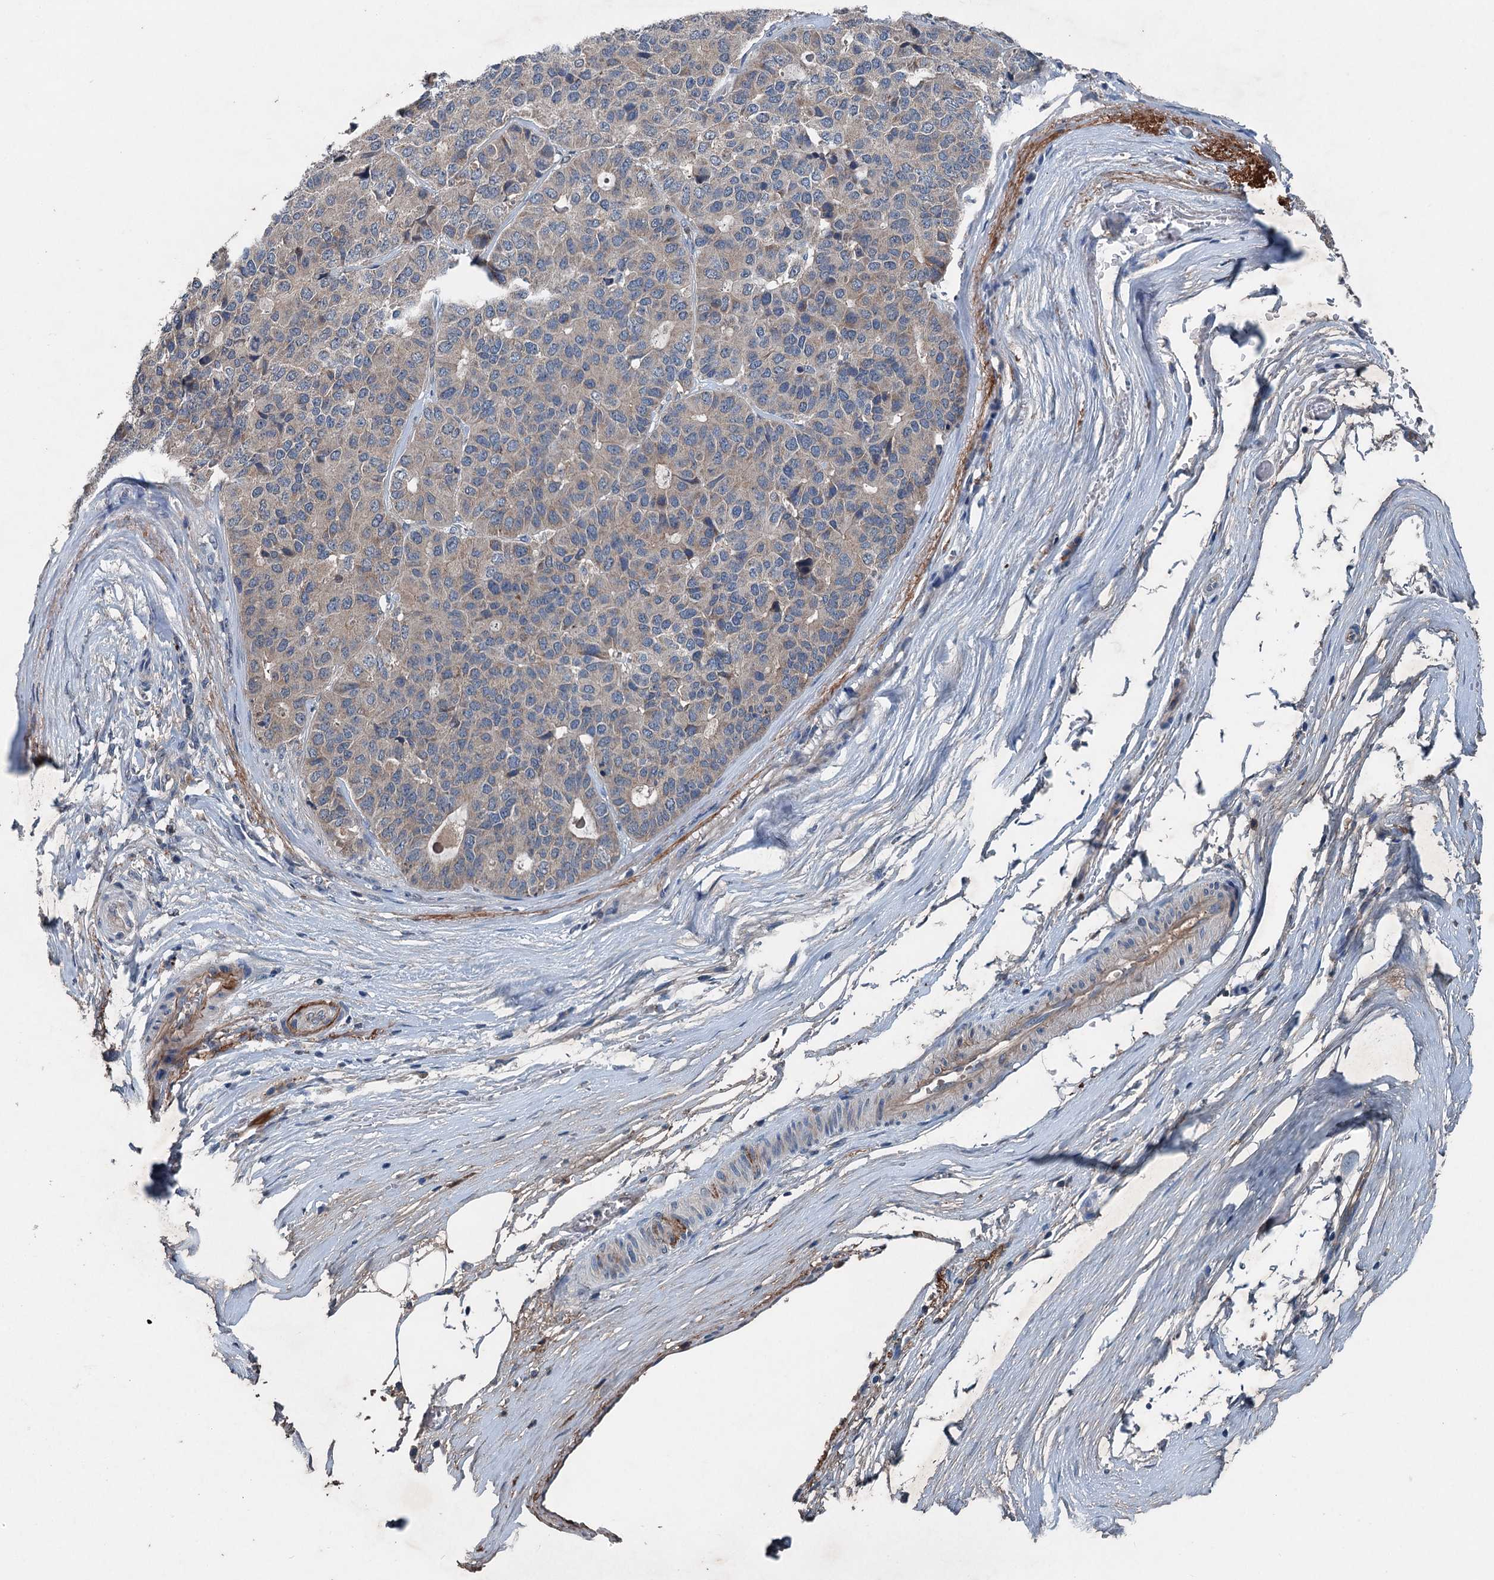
{"staining": {"intensity": "negative", "quantity": "none", "location": "none"}, "tissue": "pancreatic cancer", "cell_type": "Tumor cells", "image_type": "cancer", "snomed": [{"axis": "morphology", "description": "Adenocarcinoma, NOS"}, {"axis": "topography", "description": "Pancreas"}], "caption": "The photomicrograph reveals no staining of tumor cells in pancreatic adenocarcinoma.", "gene": "PDSS1", "patient": {"sex": "male", "age": 50}}